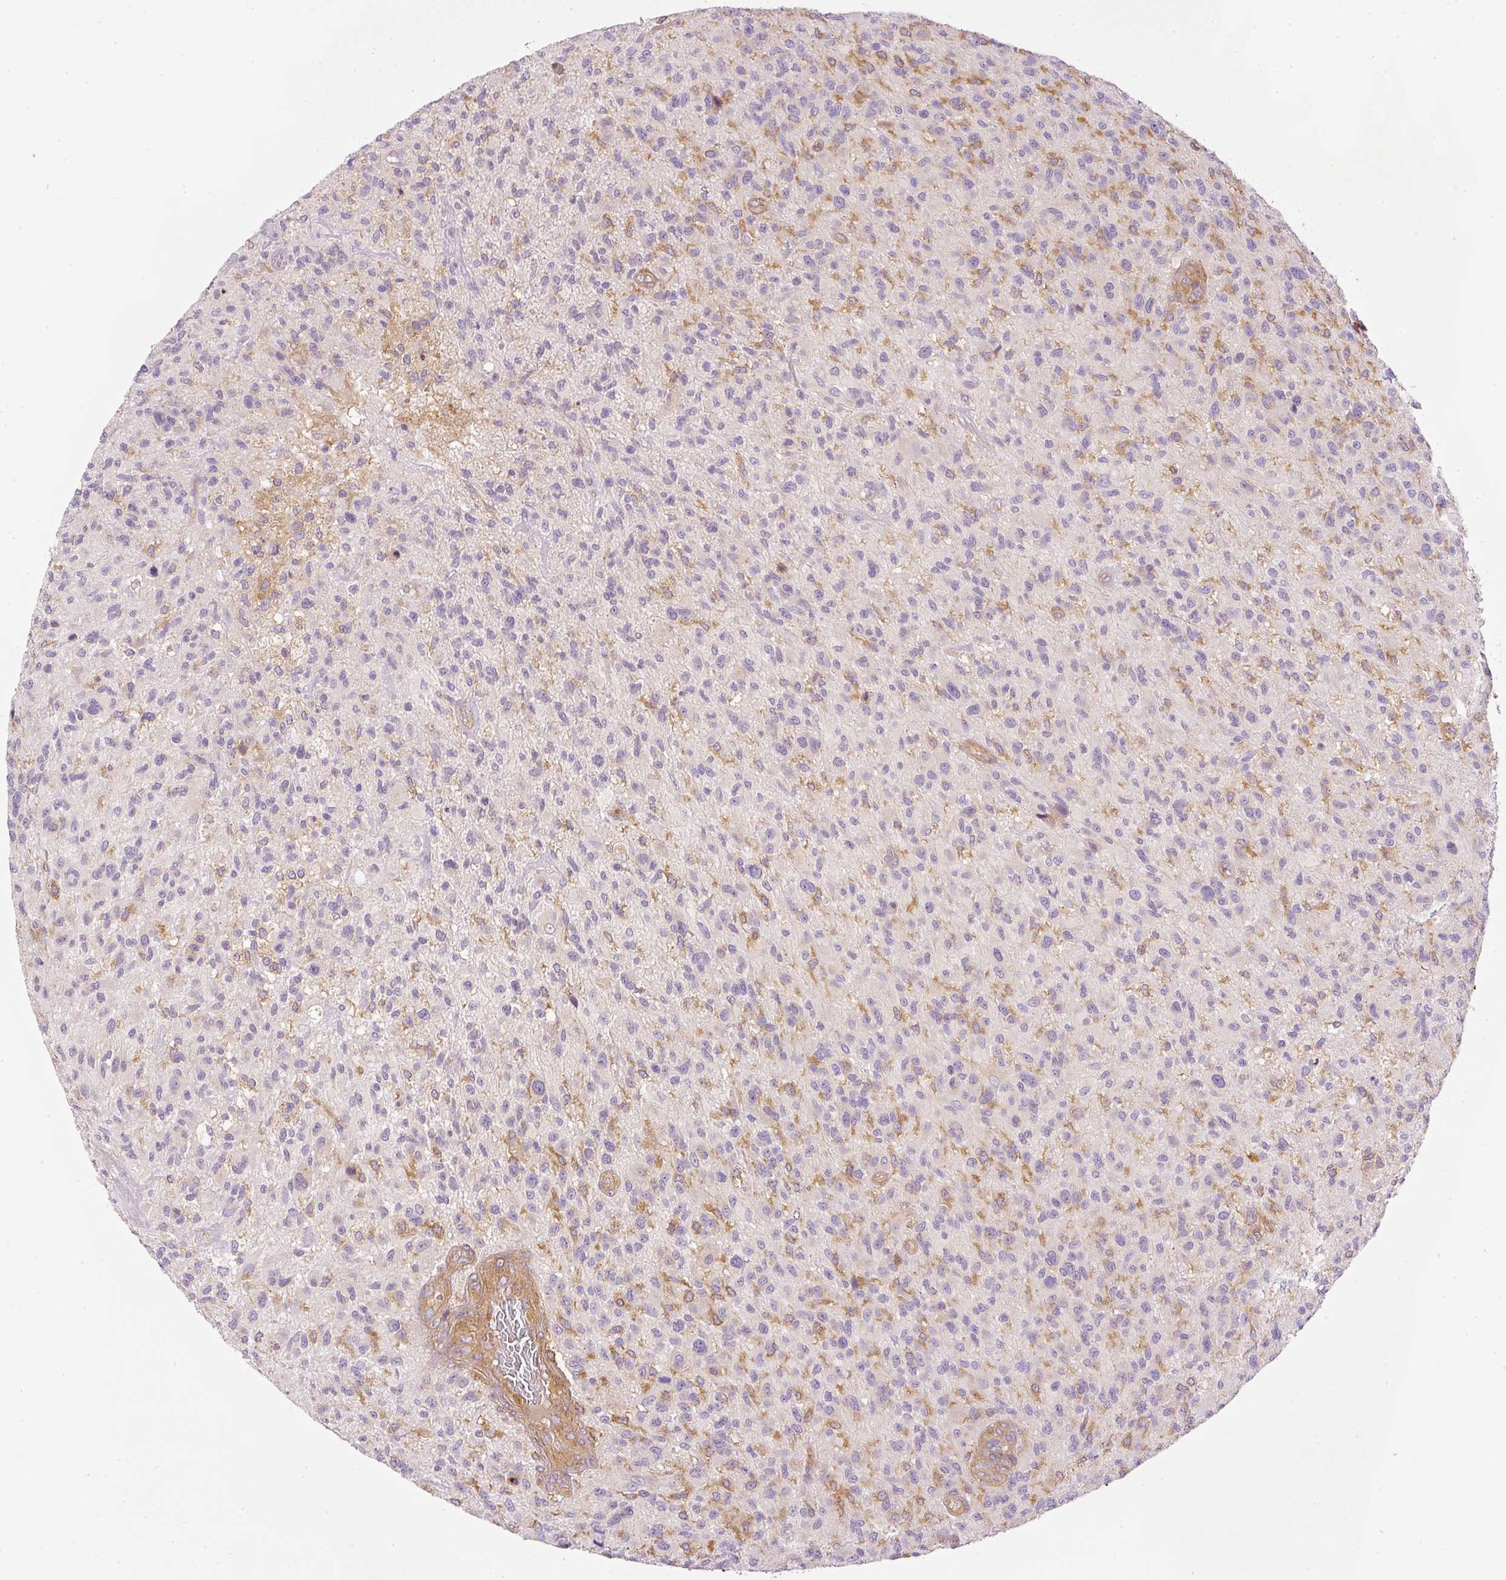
{"staining": {"intensity": "moderate", "quantity": "<25%", "location": "cytoplasmic/membranous"}, "tissue": "glioma", "cell_type": "Tumor cells", "image_type": "cancer", "snomed": [{"axis": "morphology", "description": "Glioma, malignant, High grade"}, {"axis": "topography", "description": "Brain"}], "caption": "The micrograph reveals staining of malignant glioma (high-grade), revealing moderate cytoplasmic/membranous protein positivity (brown color) within tumor cells. (DAB IHC, brown staining for protein, blue staining for nuclei).", "gene": "TBC1D2B", "patient": {"sex": "male", "age": 47}}